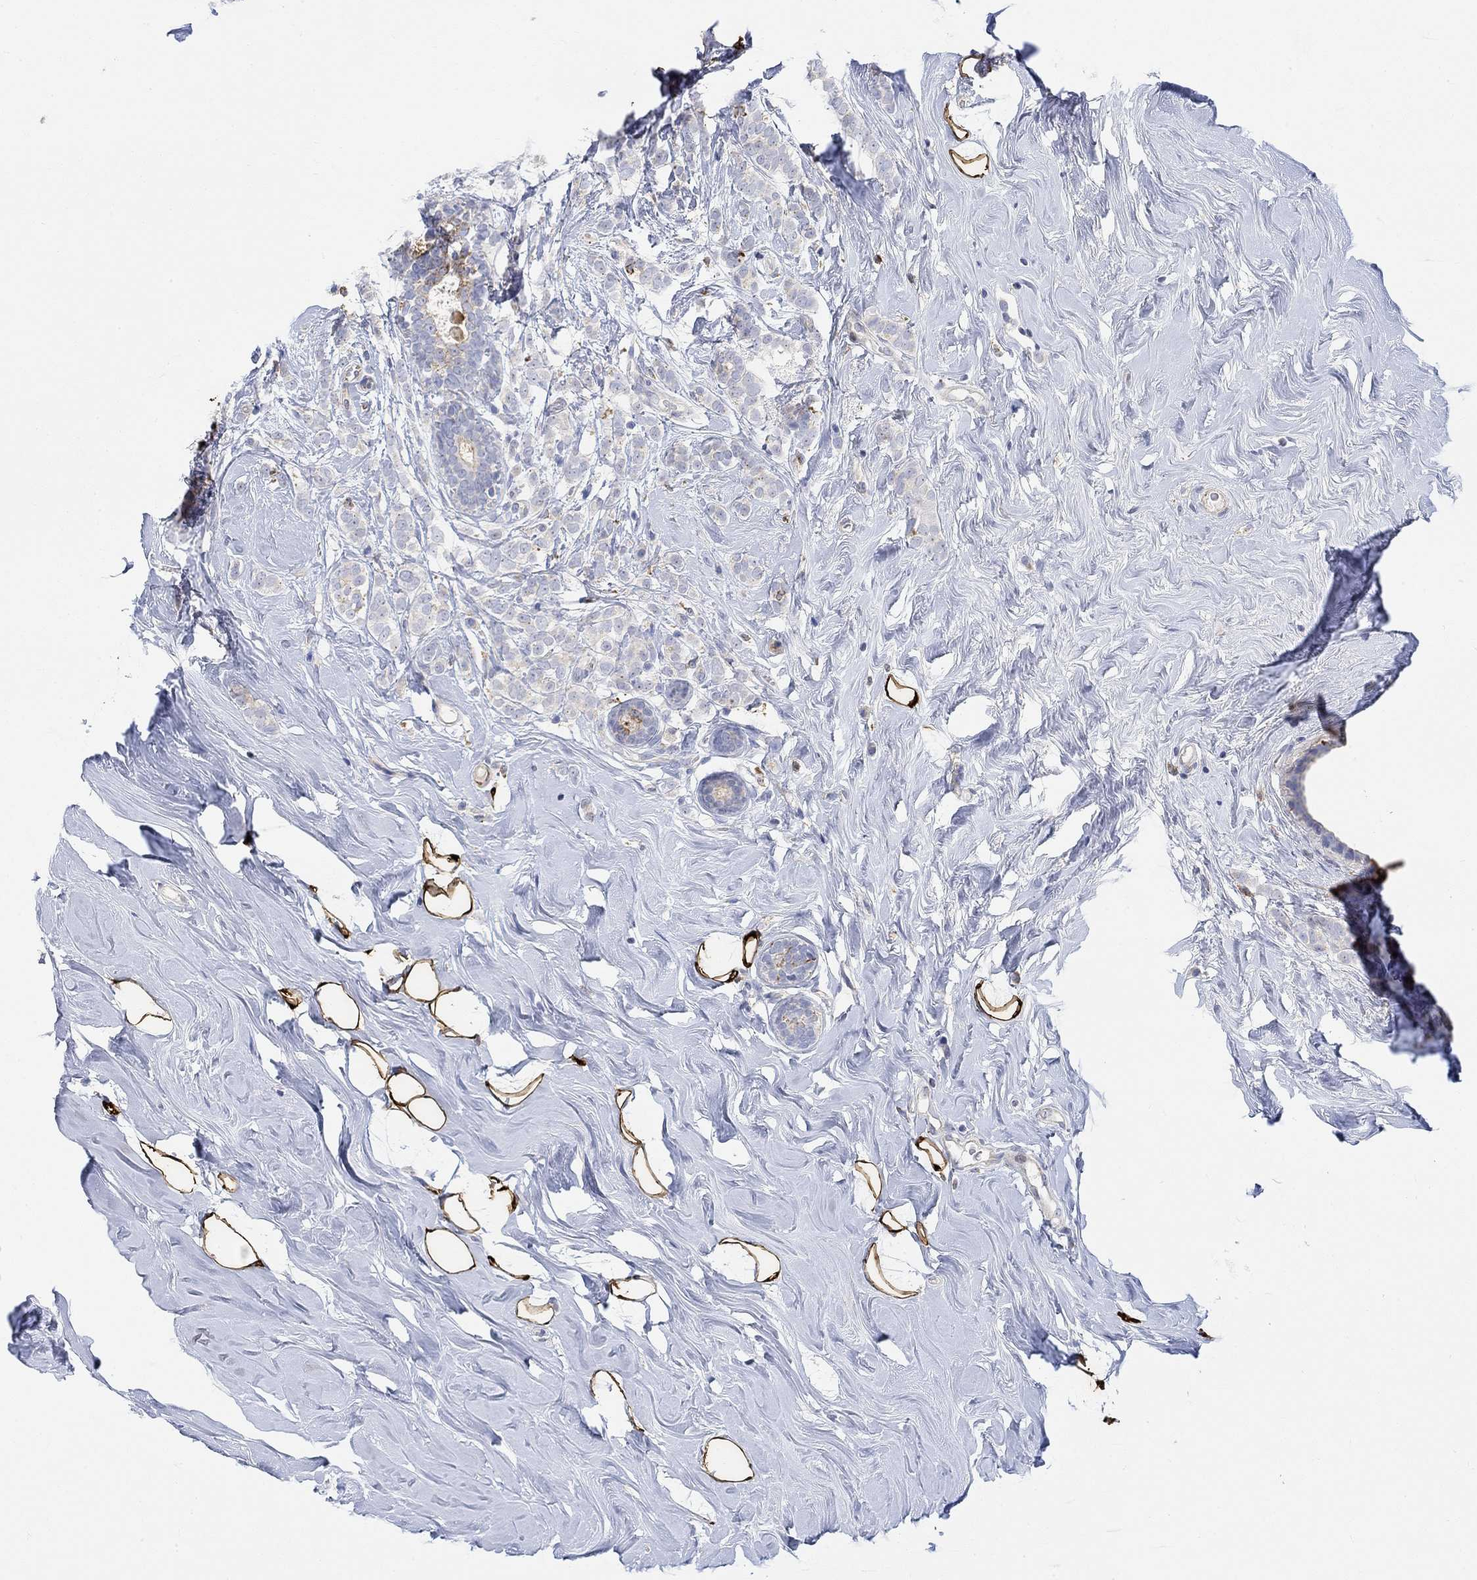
{"staining": {"intensity": "negative", "quantity": "none", "location": "none"}, "tissue": "breast cancer", "cell_type": "Tumor cells", "image_type": "cancer", "snomed": [{"axis": "morphology", "description": "Lobular carcinoma"}, {"axis": "topography", "description": "Breast"}], "caption": "There is no significant expression in tumor cells of breast cancer.", "gene": "ACSL1", "patient": {"sex": "female", "age": 49}}